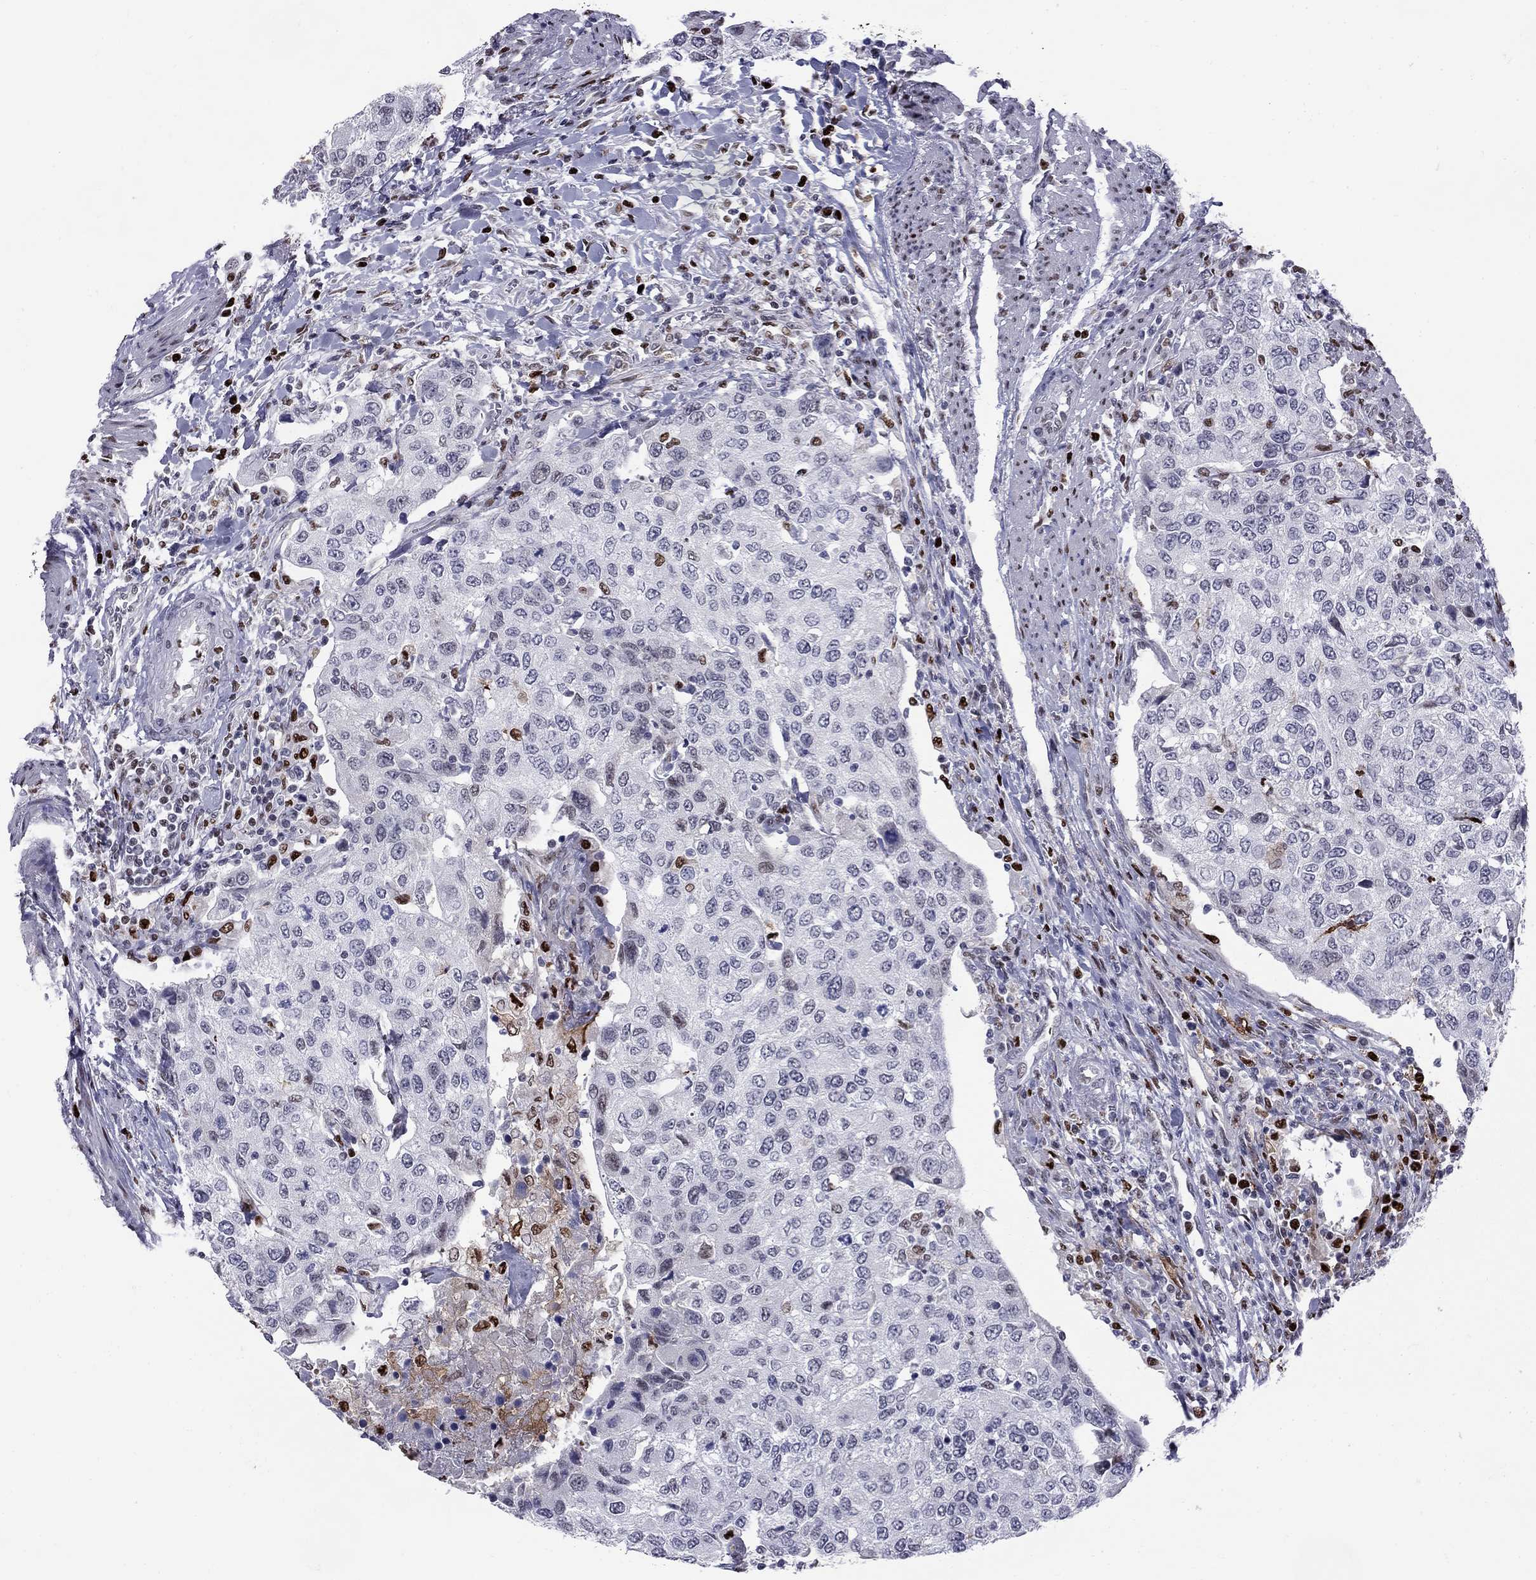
{"staining": {"intensity": "negative", "quantity": "none", "location": "none"}, "tissue": "urothelial cancer", "cell_type": "Tumor cells", "image_type": "cancer", "snomed": [{"axis": "morphology", "description": "Urothelial carcinoma, High grade"}, {"axis": "topography", "description": "Urinary bladder"}], "caption": "Tumor cells show no significant protein expression in urothelial cancer. Nuclei are stained in blue.", "gene": "PCGF3", "patient": {"sex": "female", "age": 78}}